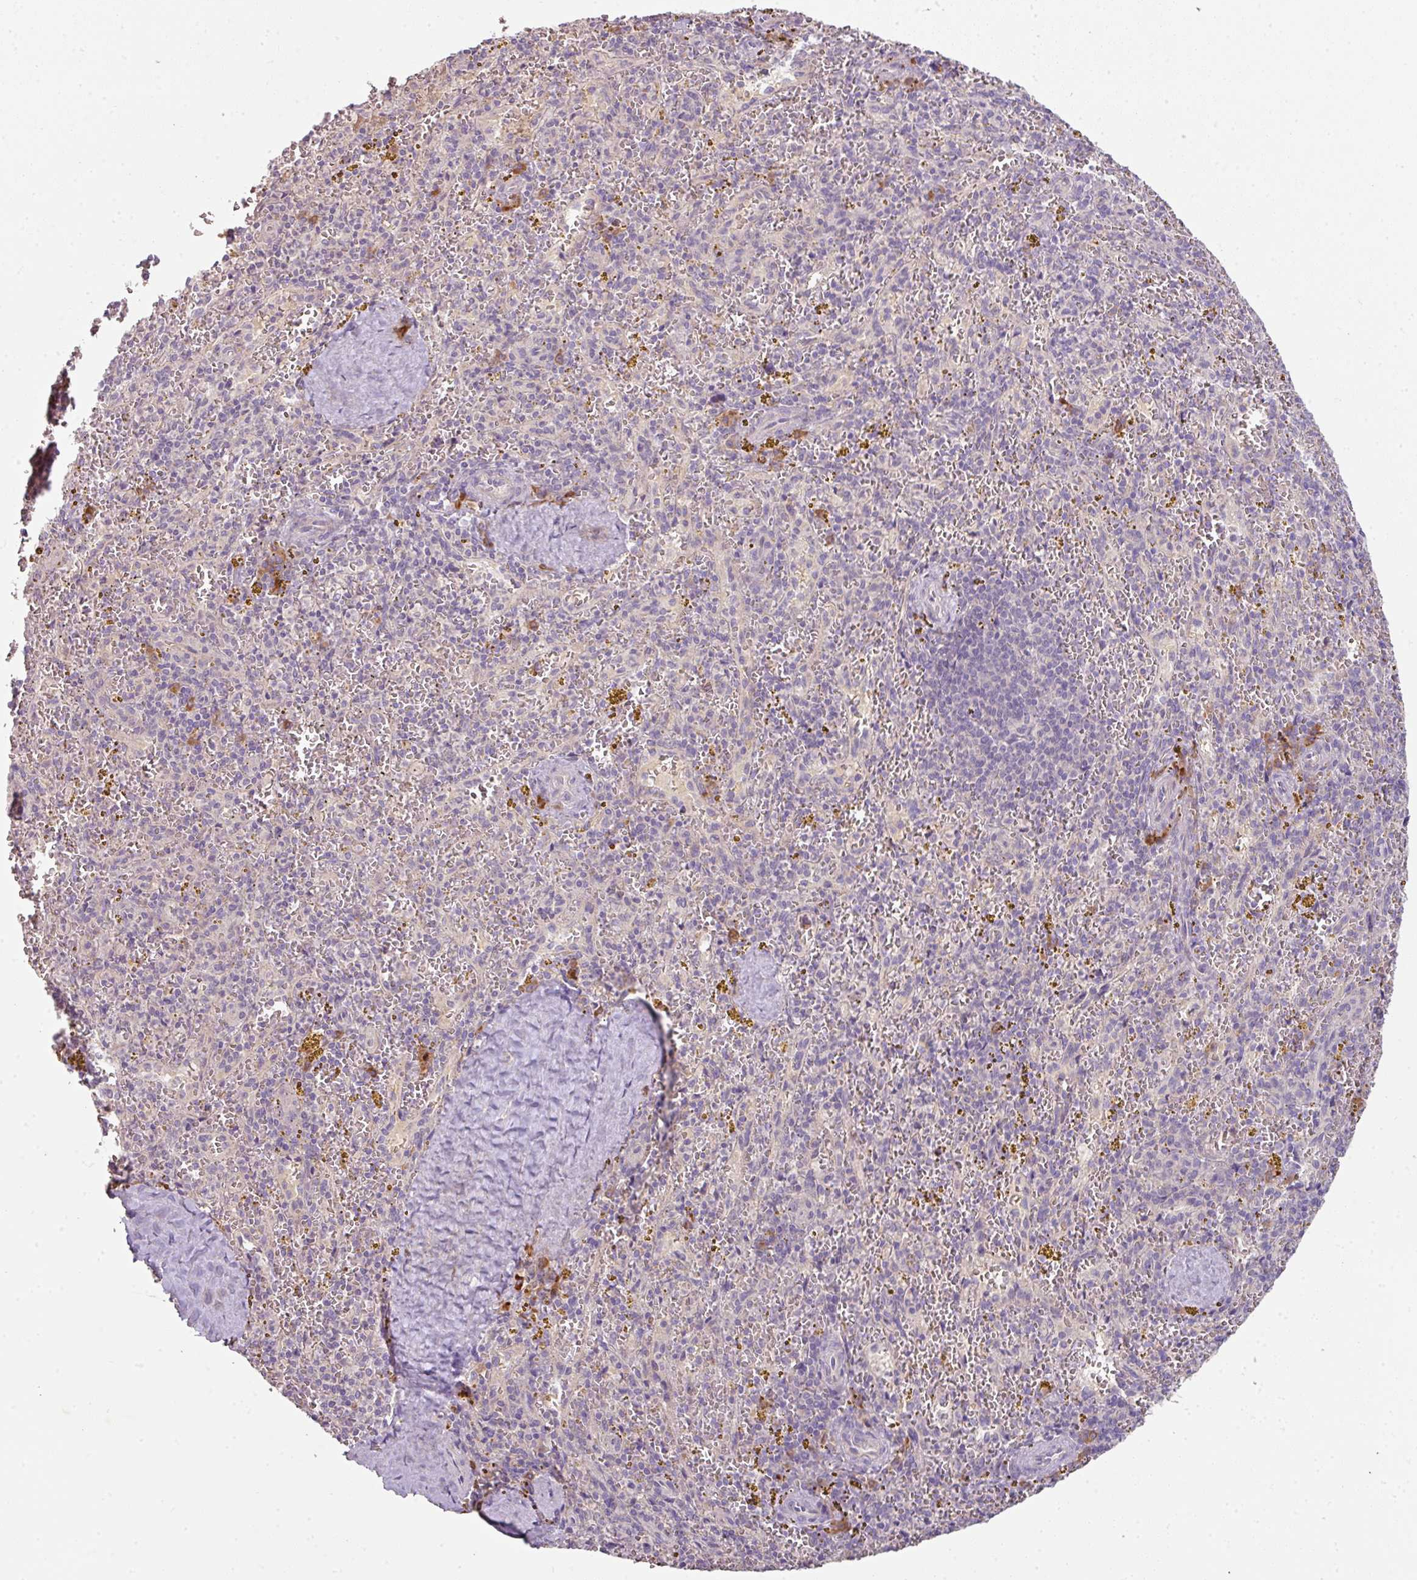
{"staining": {"intensity": "negative", "quantity": "none", "location": "none"}, "tissue": "spleen", "cell_type": "Cells in red pulp", "image_type": "normal", "snomed": [{"axis": "morphology", "description": "Normal tissue, NOS"}, {"axis": "topography", "description": "Spleen"}], "caption": "Immunohistochemistry (IHC) photomicrograph of benign human spleen stained for a protein (brown), which displays no expression in cells in red pulp.", "gene": "ZNF266", "patient": {"sex": "male", "age": 57}}